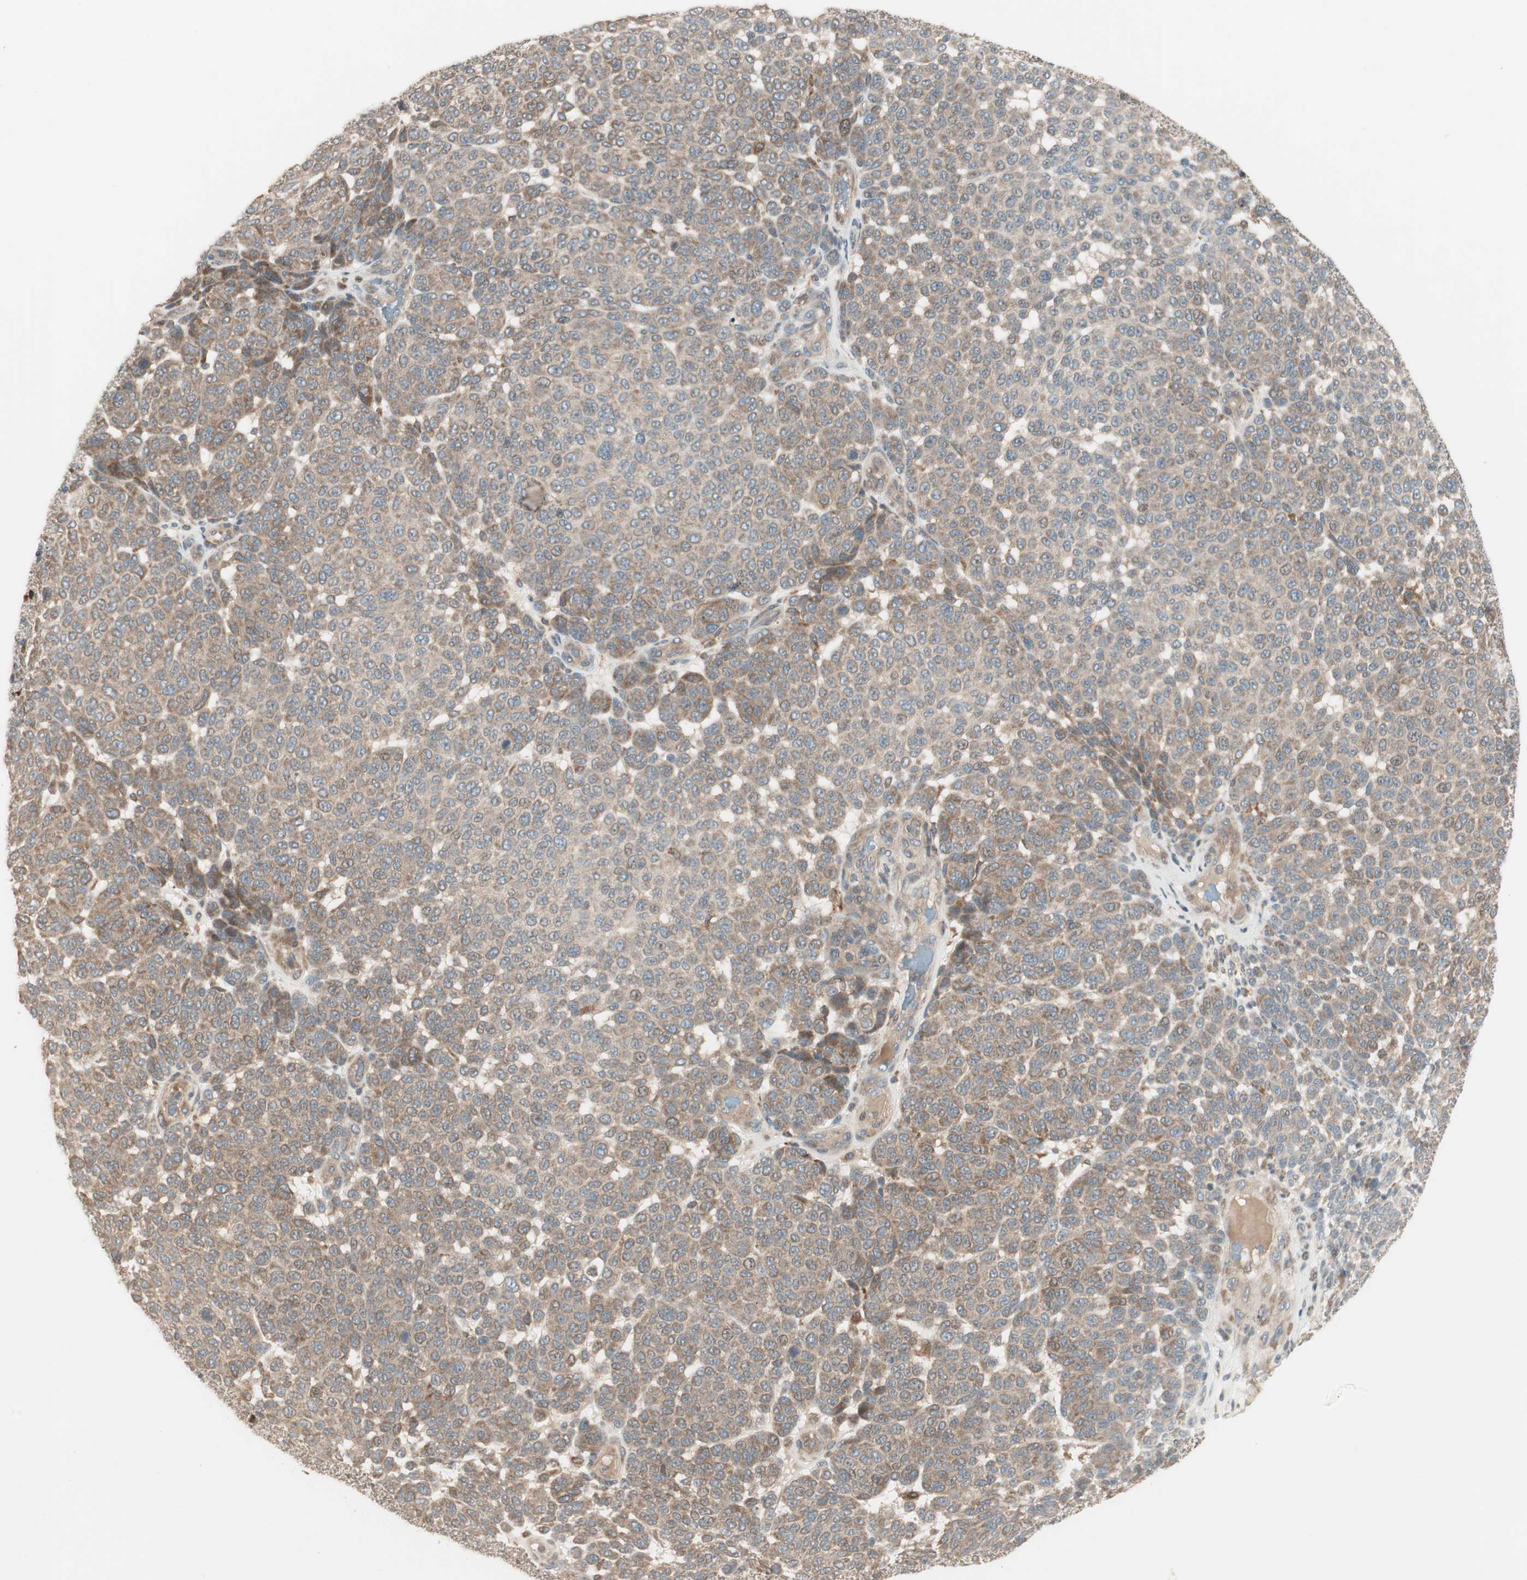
{"staining": {"intensity": "weak", "quantity": ">75%", "location": "cytoplasmic/membranous"}, "tissue": "melanoma", "cell_type": "Tumor cells", "image_type": "cancer", "snomed": [{"axis": "morphology", "description": "Malignant melanoma, NOS"}, {"axis": "topography", "description": "Skin"}], "caption": "Protein staining shows weak cytoplasmic/membranous positivity in about >75% of tumor cells in melanoma. (DAB (3,3'-diaminobenzidine) IHC with brightfield microscopy, high magnification).", "gene": "SFRP1", "patient": {"sex": "male", "age": 59}}